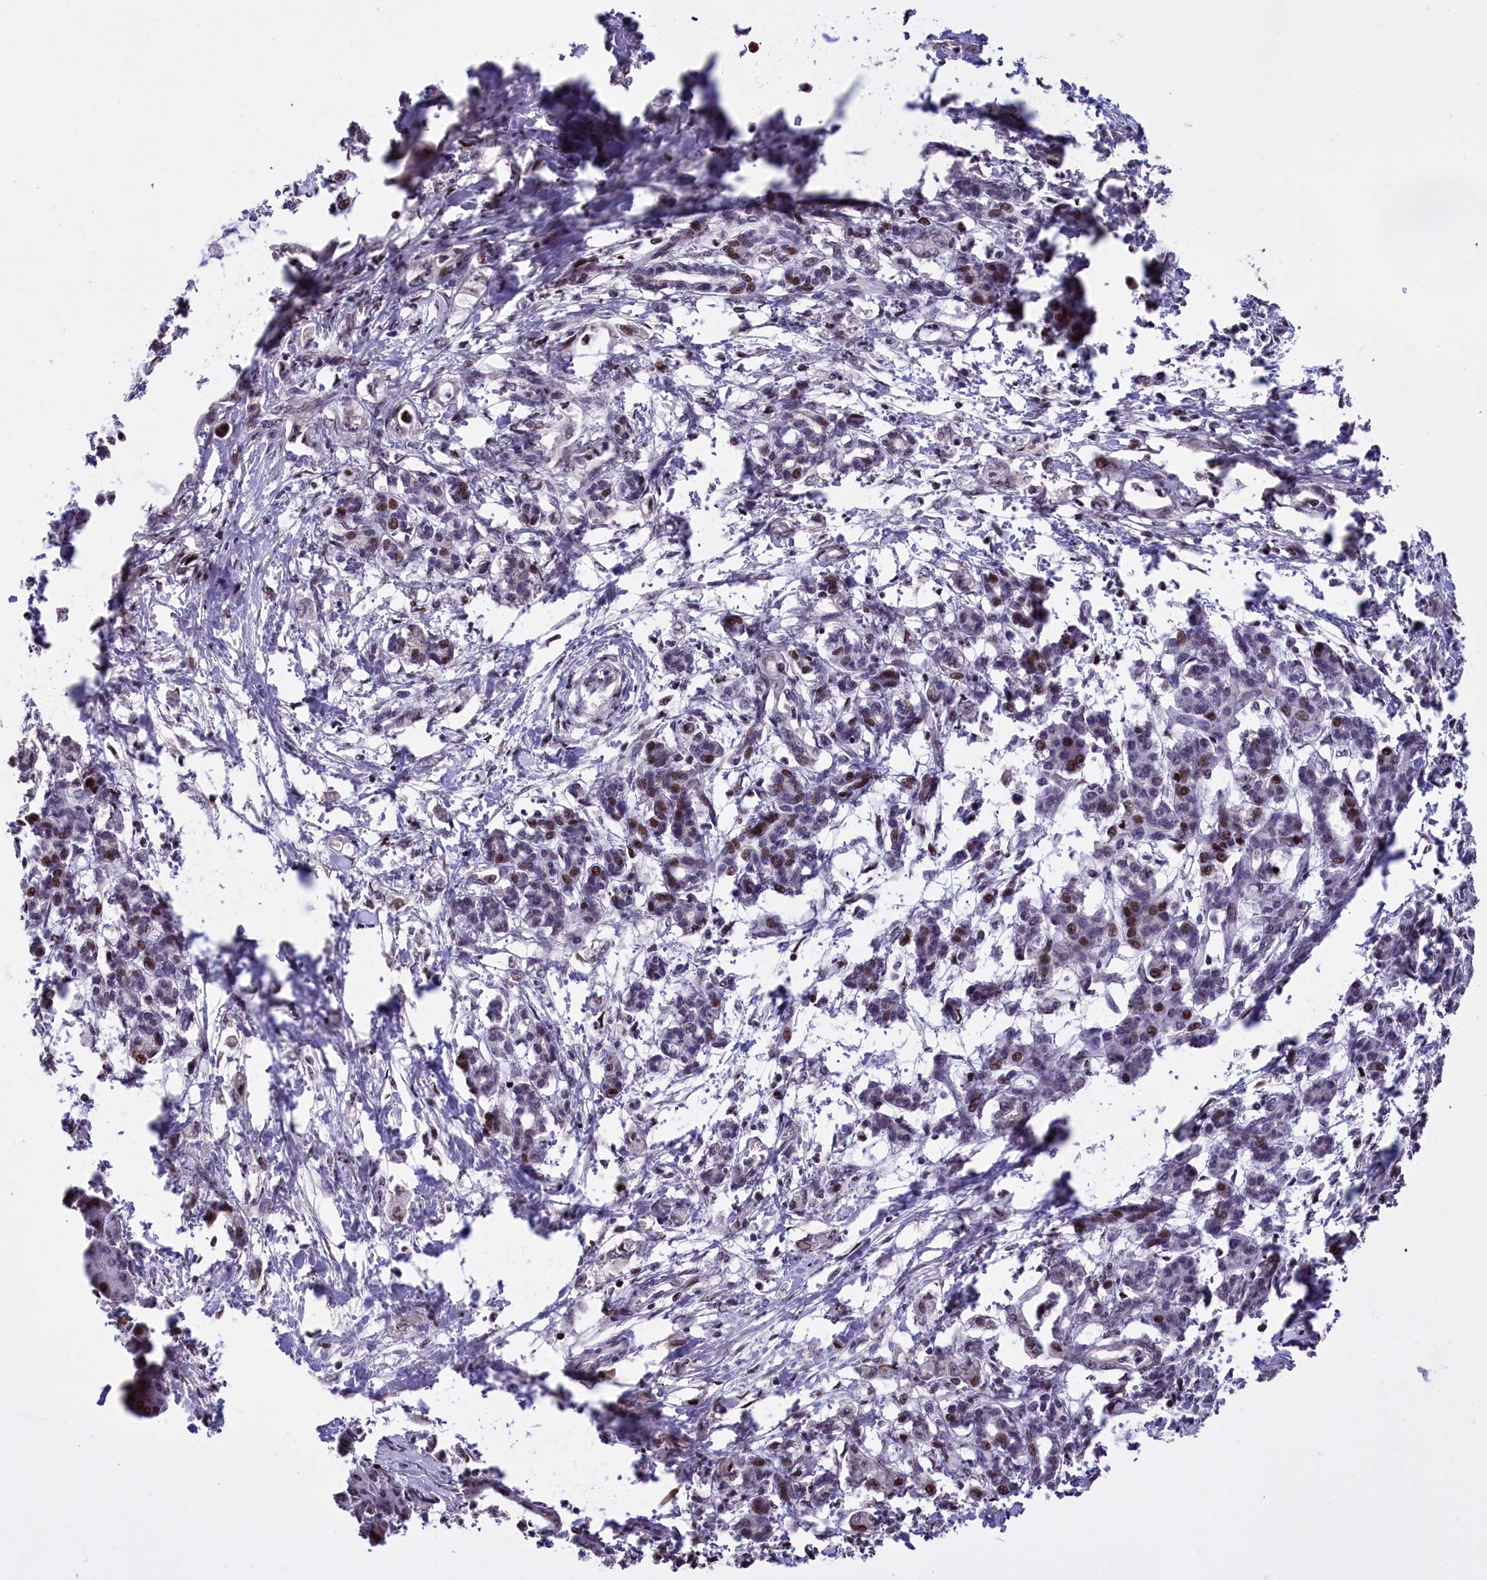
{"staining": {"intensity": "moderate", "quantity": "25%-75%", "location": "nuclear"}, "tissue": "pancreatic cancer", "cell_type": "Tumor cells", "image_type": "cancer", "snomed": [{"axis": "morphology", "description": "Adenocarcinoma, NOS"}, {"axis": "topography", "description": "Pancreas"}], "caption": "Protein expression analysis of human pancreatic cancer (adenocarcinoma) reveals moderate nuclear staining in about 25%-75% of tumor cells. Using DAB (3,3'-diaminobenzidine) (brown) and hematoxylin (blue) stains, captured at high magnification using brightfield microscopy.", "gene": "RELB", "patient": {"sex": "female", "age": 55}}